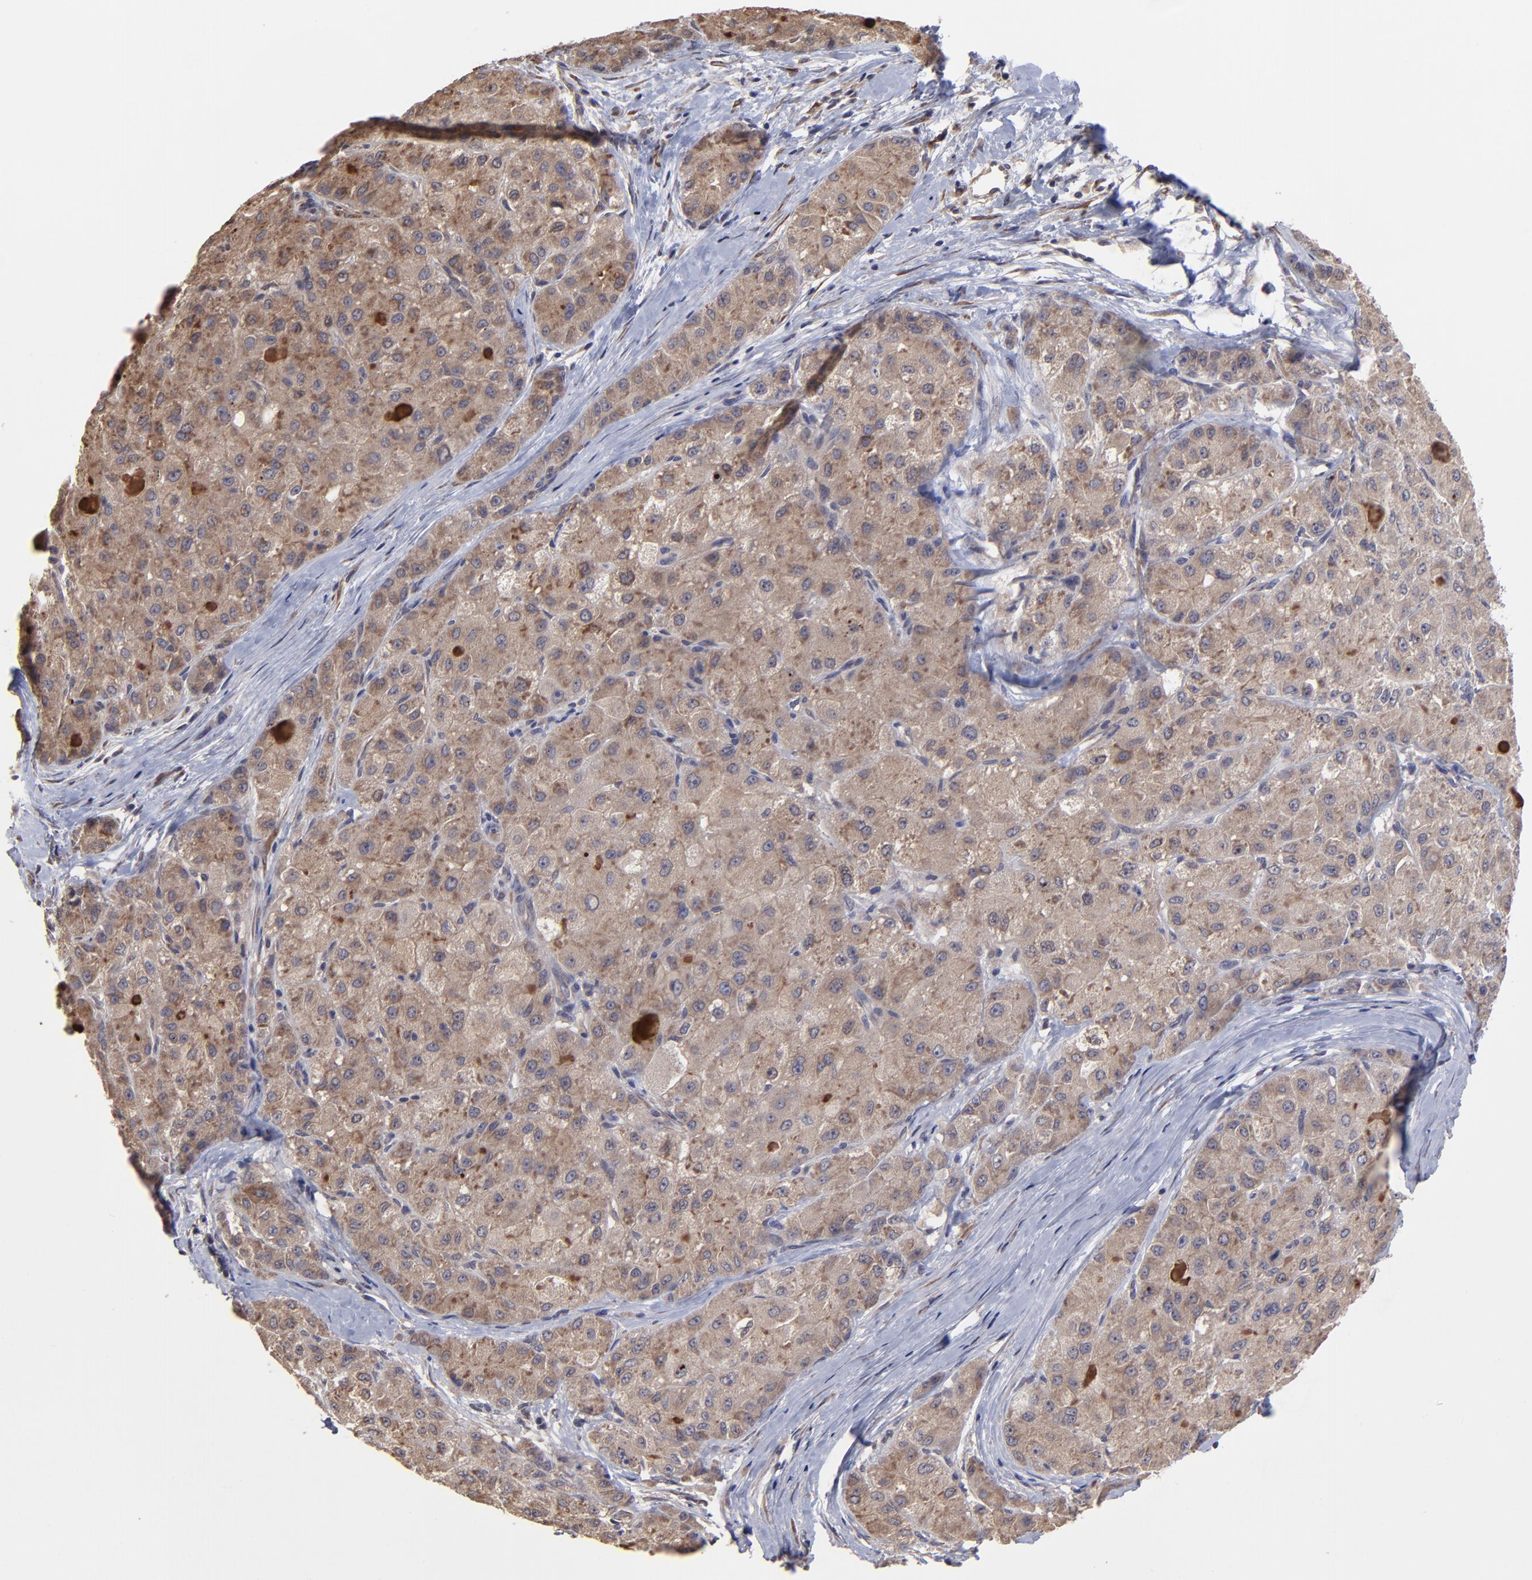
{"staining": {"intensity": "moderate", "quantity": ">75%", "location": "cytoplasmic/membranous"}, "tissue": "liver cancer", "cell_type": "Tumor cells", "image_type": "cancer", "snomed": [{"axis": "morphology", "description": "Carcinoma, Hepatocellular, NOS"}, {"axis": "topography", "description": "Liver"}], "caption": "A medium amount of moderate cytoplasmic/membranous staining is appreciated in about >75% of tumor cells in liver cancer (hepatocellular carcinoma) tissue. The protein of interest is stained brown, and the nuclei are stained in blue (DAB (3,3'-diaminobenzidine) IHC with brightfield microscopy, high magnification).", "gene": "CHL1", "patient": {"sex": "male", "age": 80}}